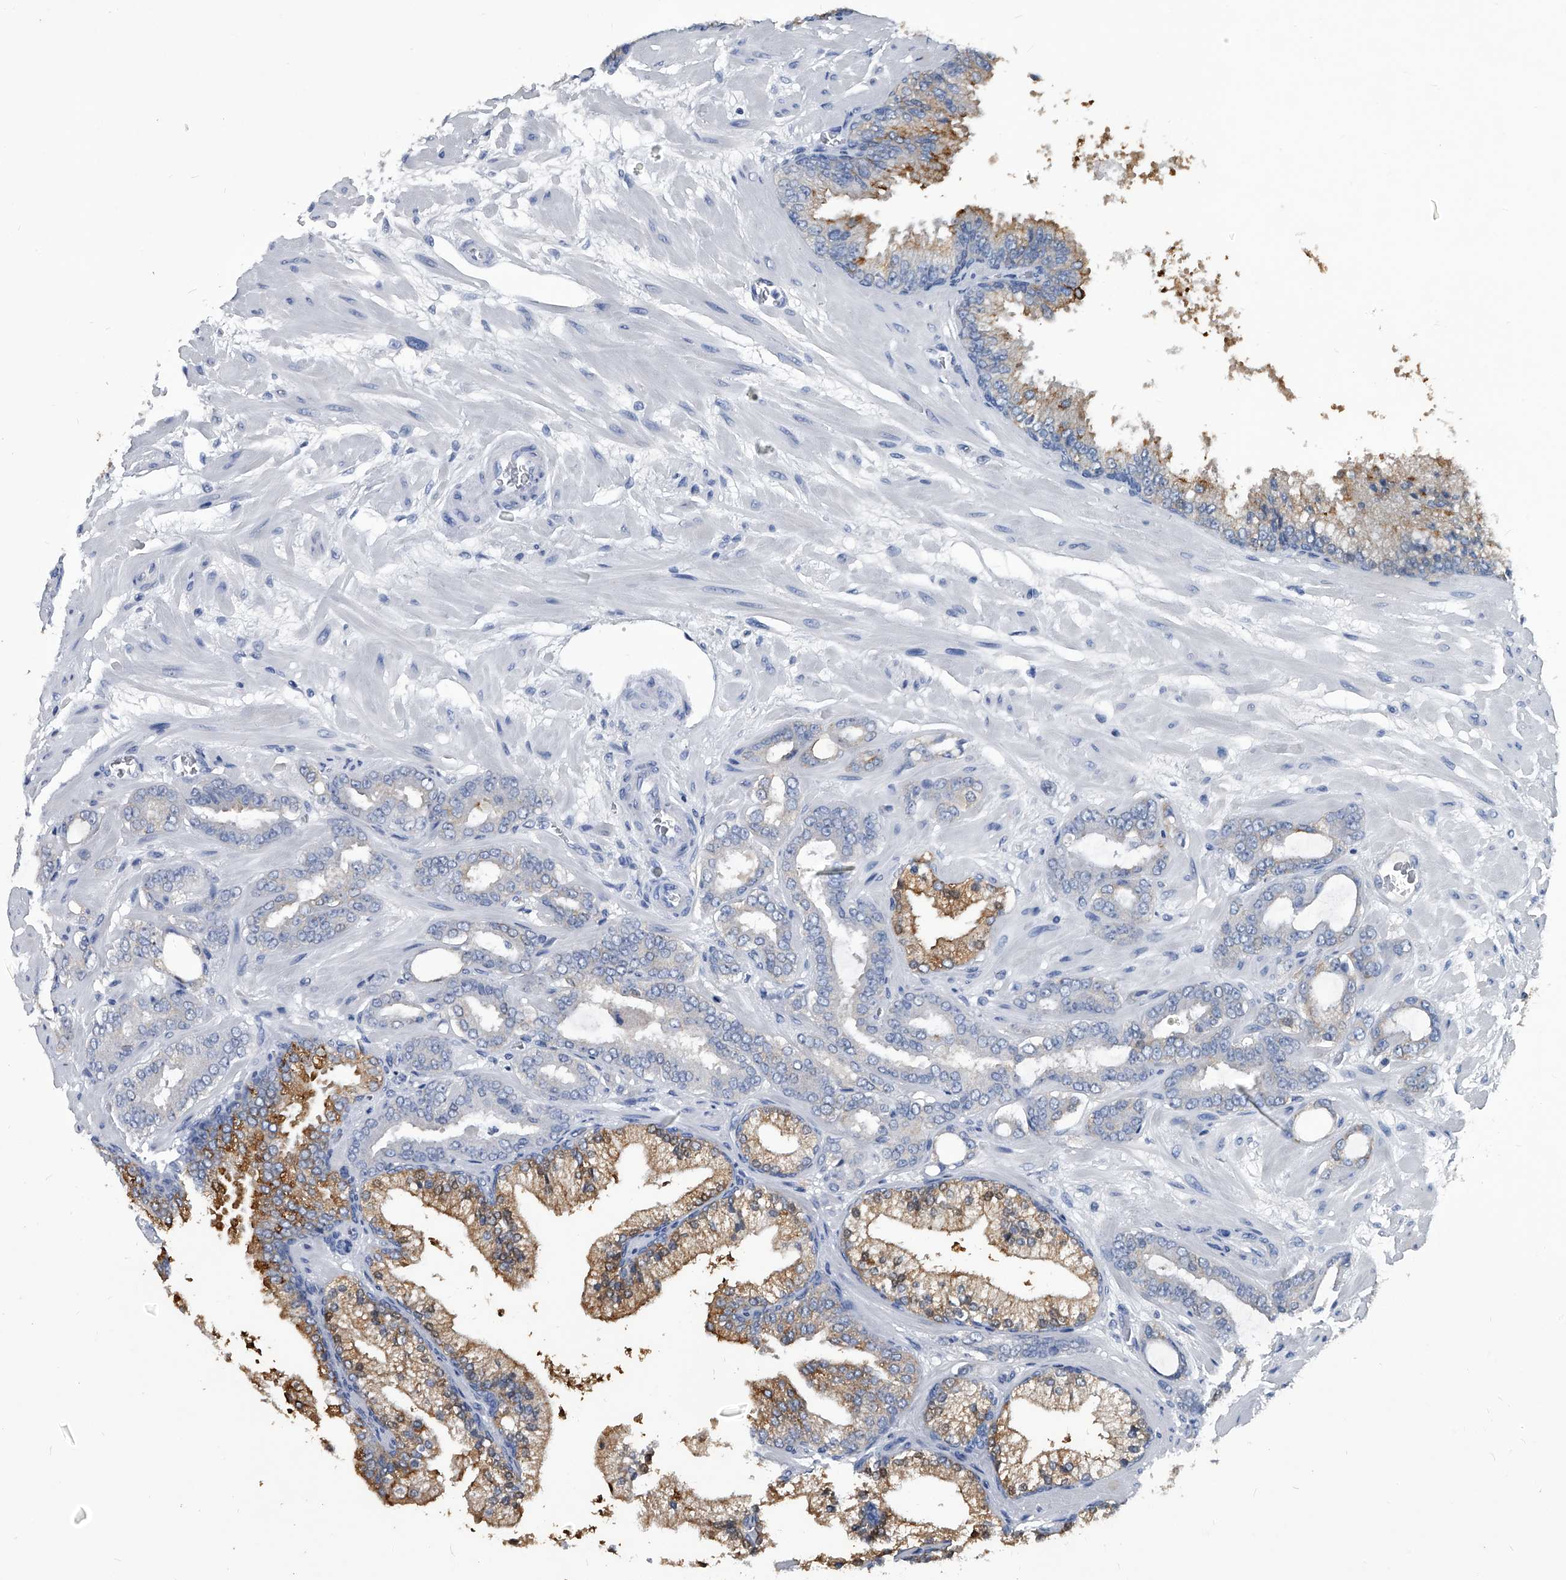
{"staining": {"intensity": "moderate", "quantity": "<25%", "location": "cytoplasmic/membranous"}, "tissue": "prostate cancer", "cell_type": "Tumor cells", "image_type": "cancer", "snomed": [{"axis": "morphology", "description": "Adenocarcinoma, Low grade"}, {"axis": "topography", "description": "Prostate"}], "caption": "Low-grade adenocarcinoma (prostate) stained for a protein (brown) exhibits moderate cytoplasmic/membranous positive positivity in approximately <25% of tumor cells.", "gene": "BCAS1", "patient": {"sex": "male", "age": 63}}